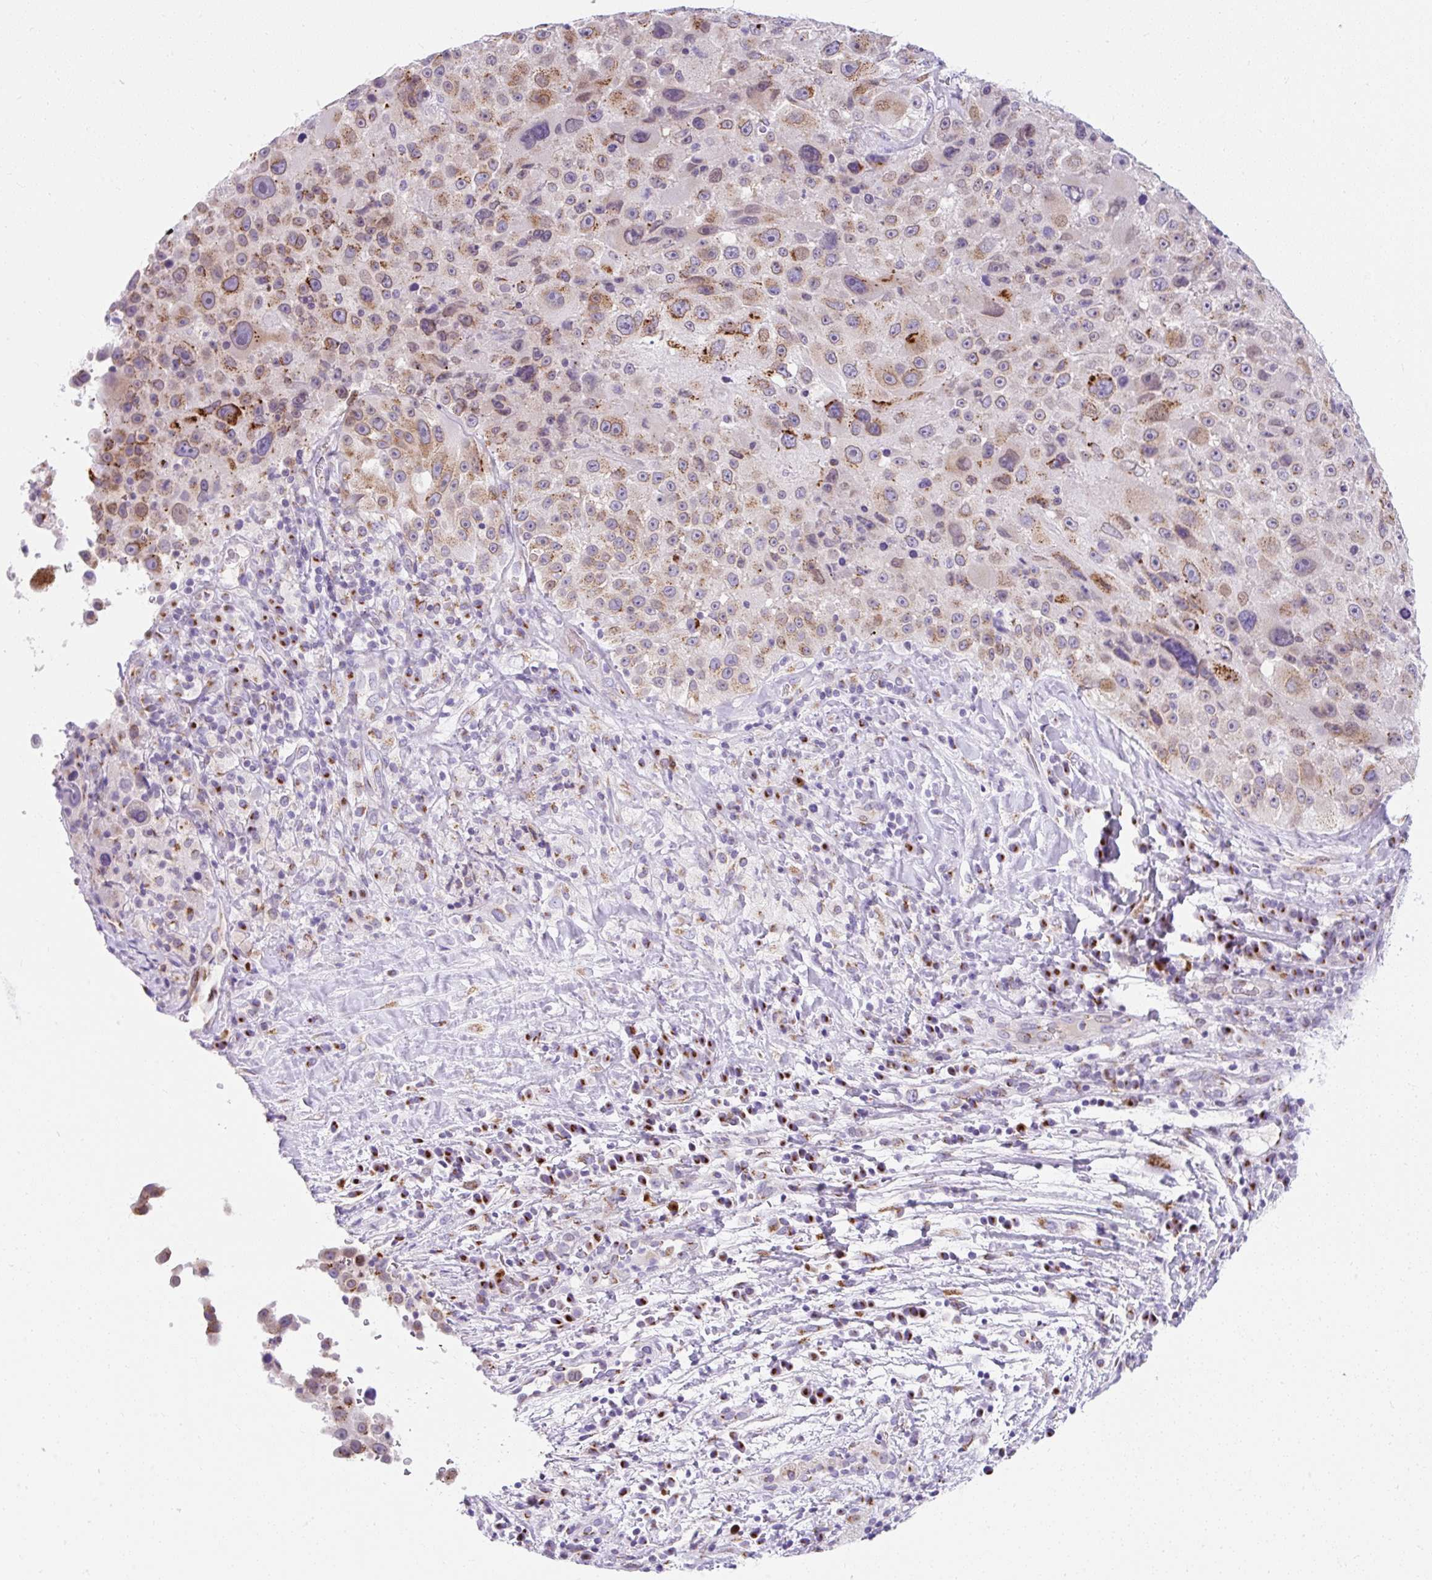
{"staining": {"intensity": "moderate", "quantity": "25%-75%", "location": "cytoplasmic/membranous"}, "tissue": "melanoma", "cell_type": "Tumor cells", "image_type": "cancer", "snomed": [{"axis": "morphology", "description": "Malignant melanoma, Metastatic site"}, {"axis": "topography", "description": "Lymph node"}], "caption": "About 25%-75% of tumor cells in human malignant melanoma (metastatic site) demonstrate moderate cytoplasmic/membranous protein expression as visualized by brown immunohistochemical staining.", "gene": "GOLGA8A", "patient": {"sex": "male", "age": 62}}